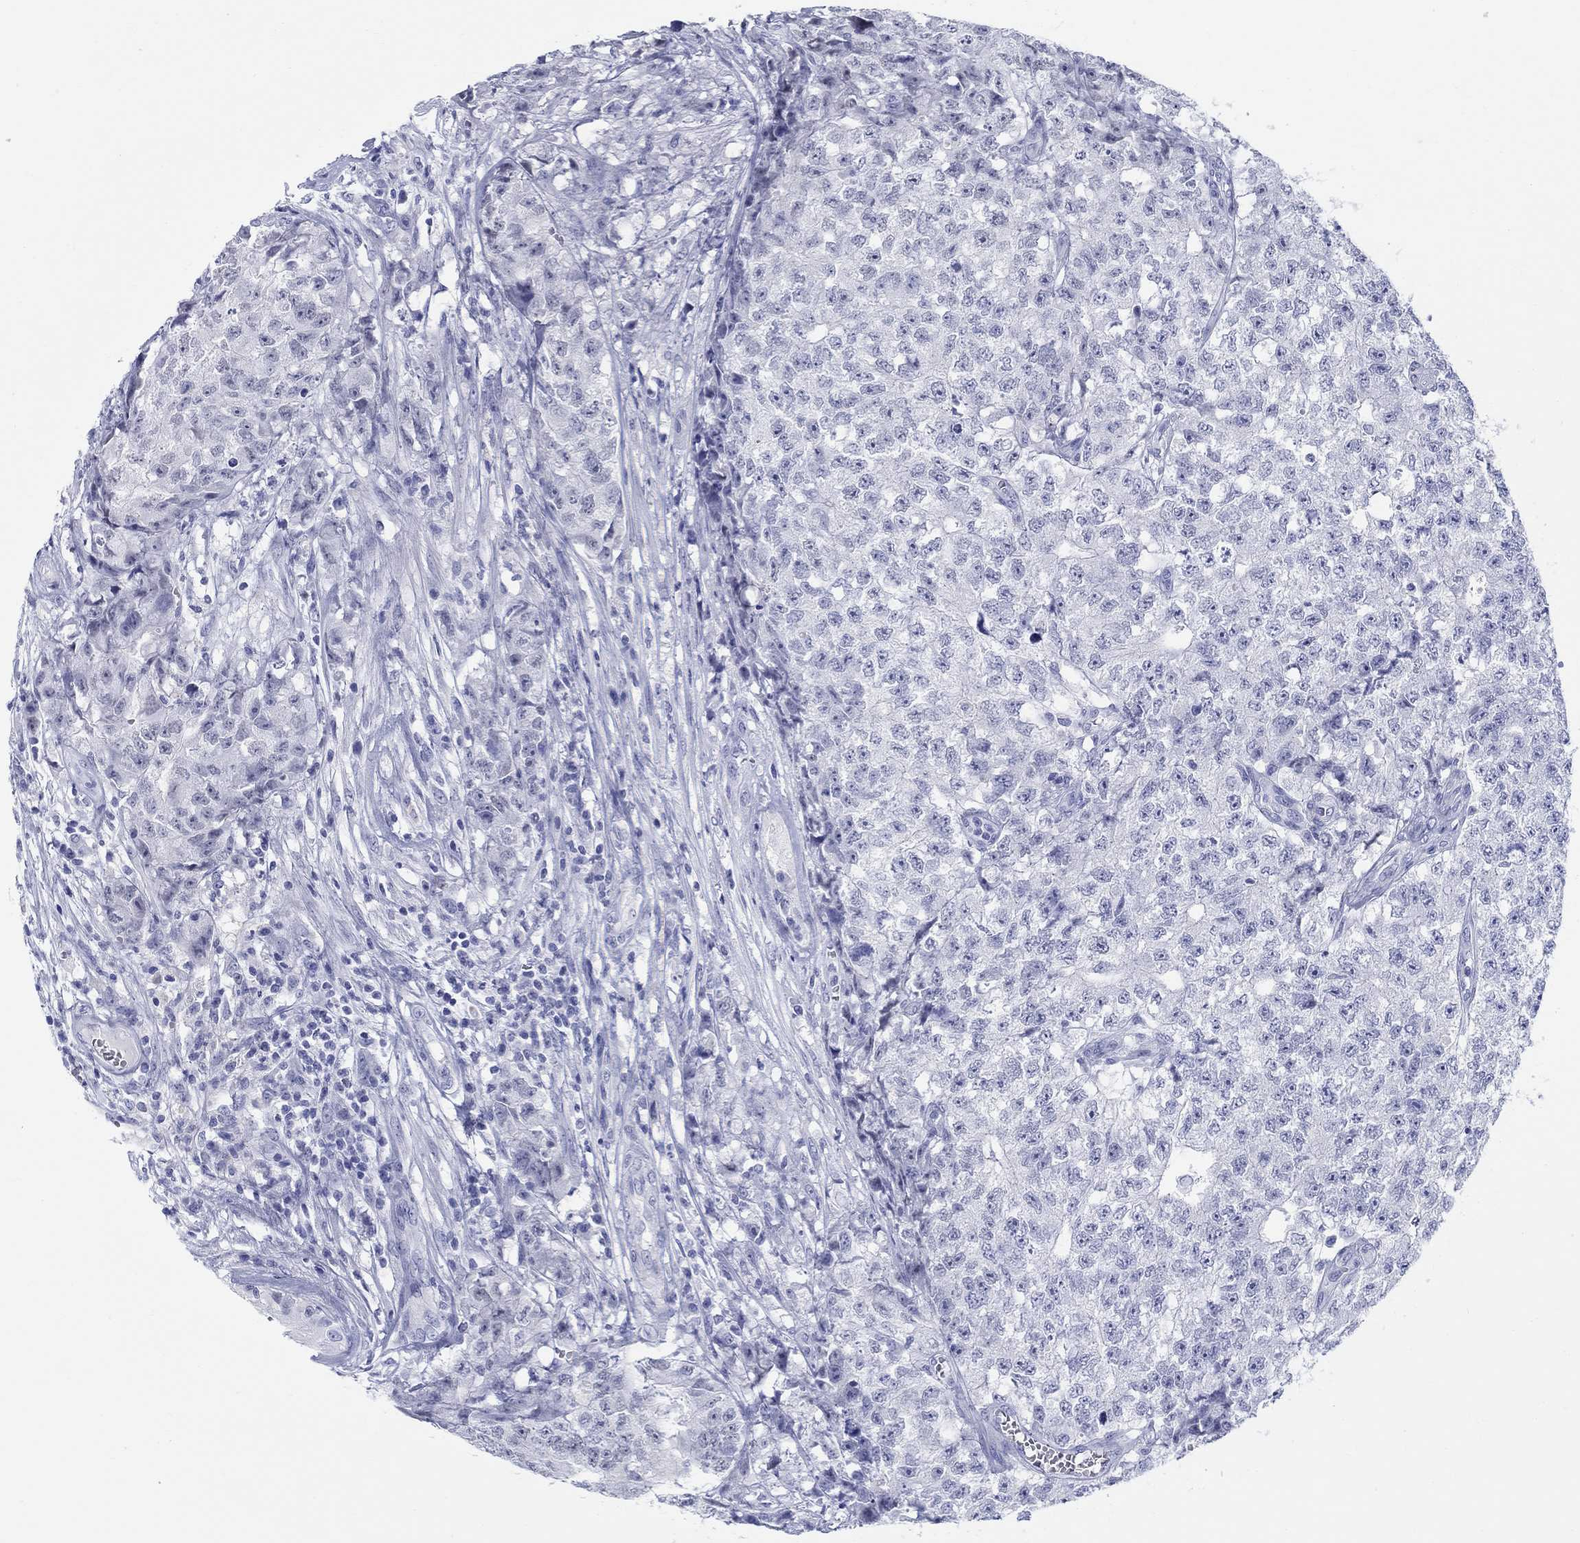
{"staining": {"intensity": "negative", "quantity": "none", "location": "none"}, "tissue": "testis cancer", "cell_type": "Tumor cells", "image_type": "cancer", "snomed": [{"axis": "morphology", "description": "Seminoma, NOS"}, {"axis": "morphology", "description": "Carcinoma, Embryonal, NOS"}, {"axis": "topography", "description": "Testis"}], "caption": "There is no significant expression in tumor cells of testis cancer. (DAB immunohistochemistry (IHC) with hematoxylin counter stain).", "gene": "LAMP5", "patient": {"sex": "male", "age": 22}}